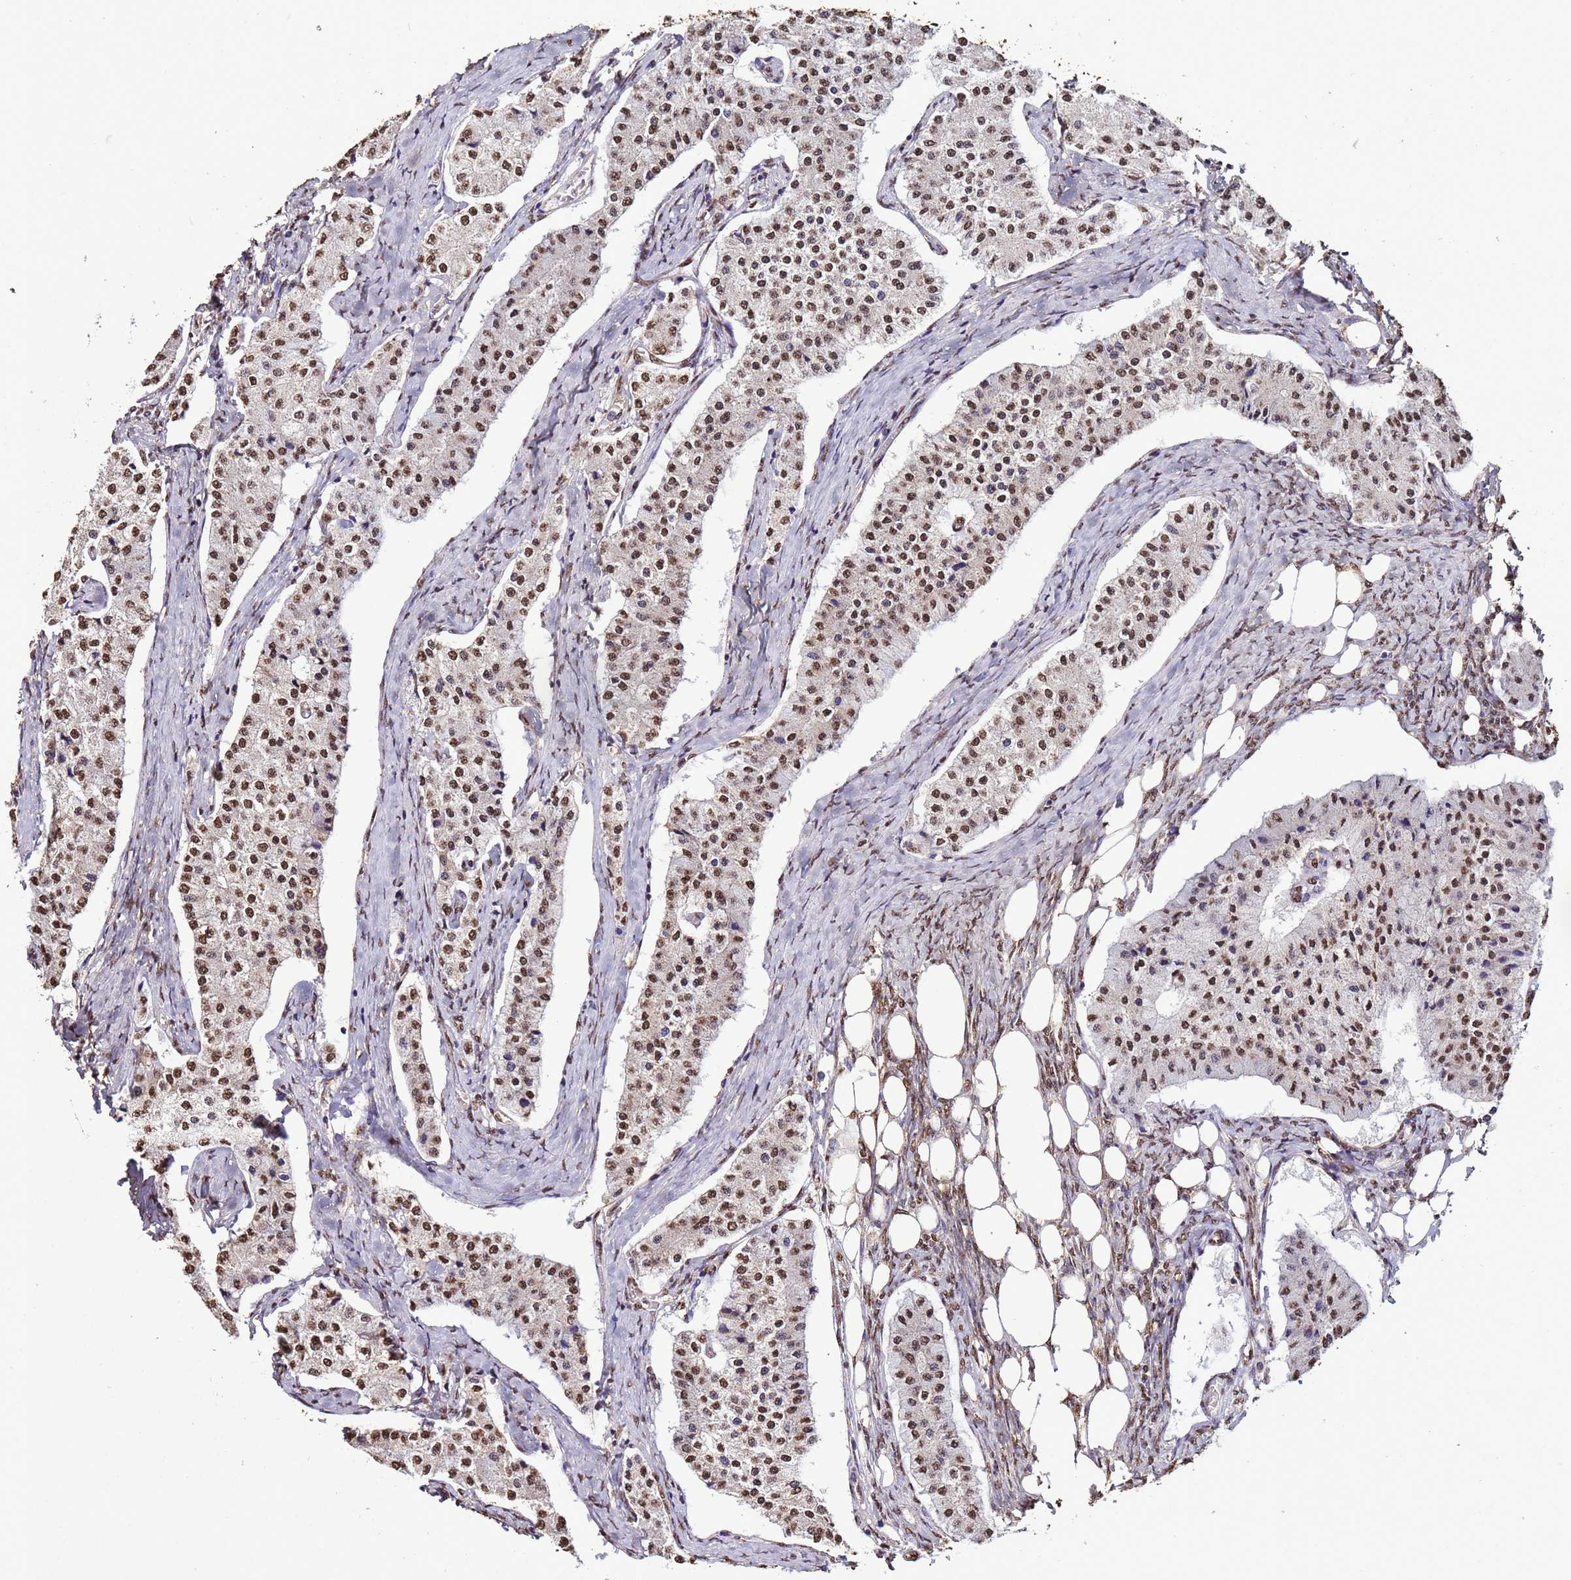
{"staining": {"intensity": "moderate", "quantity": ">75%", "location": "nuclear"}, "tissue": "carcinoid", "cell_type": "Tumor cells", "image_type": "cancer", "snomed": [{"axis": "morphology", "description": "Carcinoid, malignant, NOS"}, {"axis": "topography", "description": "Colon"}], "caption": "Carcinoid stained with a brown dye demonstrates moderate nuclear positive staining in approximately >75% of tumor cells.", "gene": "TRIP6", "patient": {"sex": "female", "age": 52}}